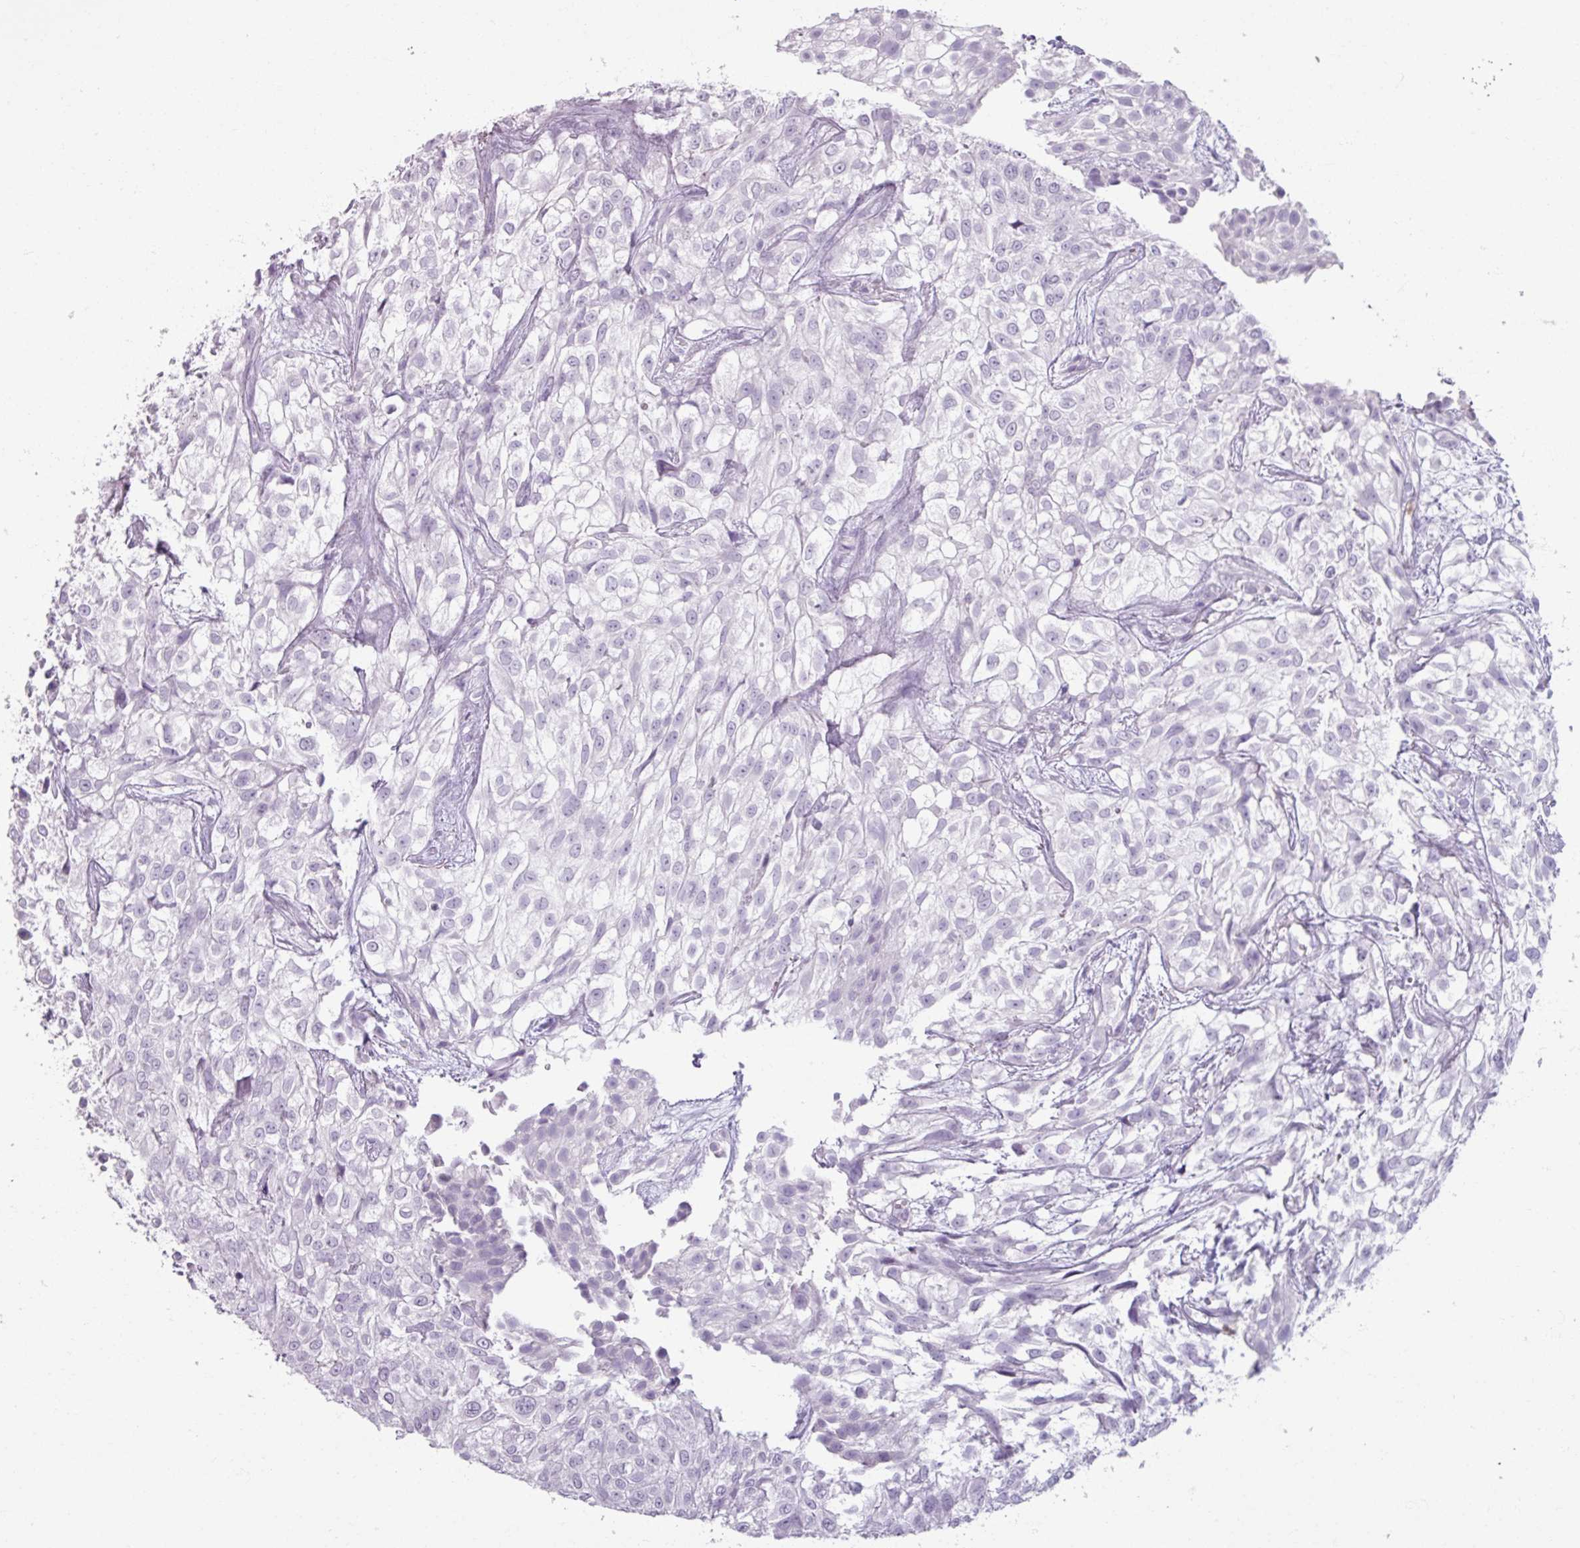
{"staining": {"intensity": "negative", "quantity": "none", "location": "none"}, "tissue": "urothelial cancer", "cell_type": "Tumor cells", "image_type": "cancer", "snomed": [{"axis": "morphology", "description": "Urothelial carcinoma, High grade"}, {"axis": "topography", "description": "Urinary bladder"}], "caption": "There is no significant expression in tumor cells of high-grade urothelial carcinoma.", "gene": "ARG1", "patient": {"sex": "male", "age": 56}}